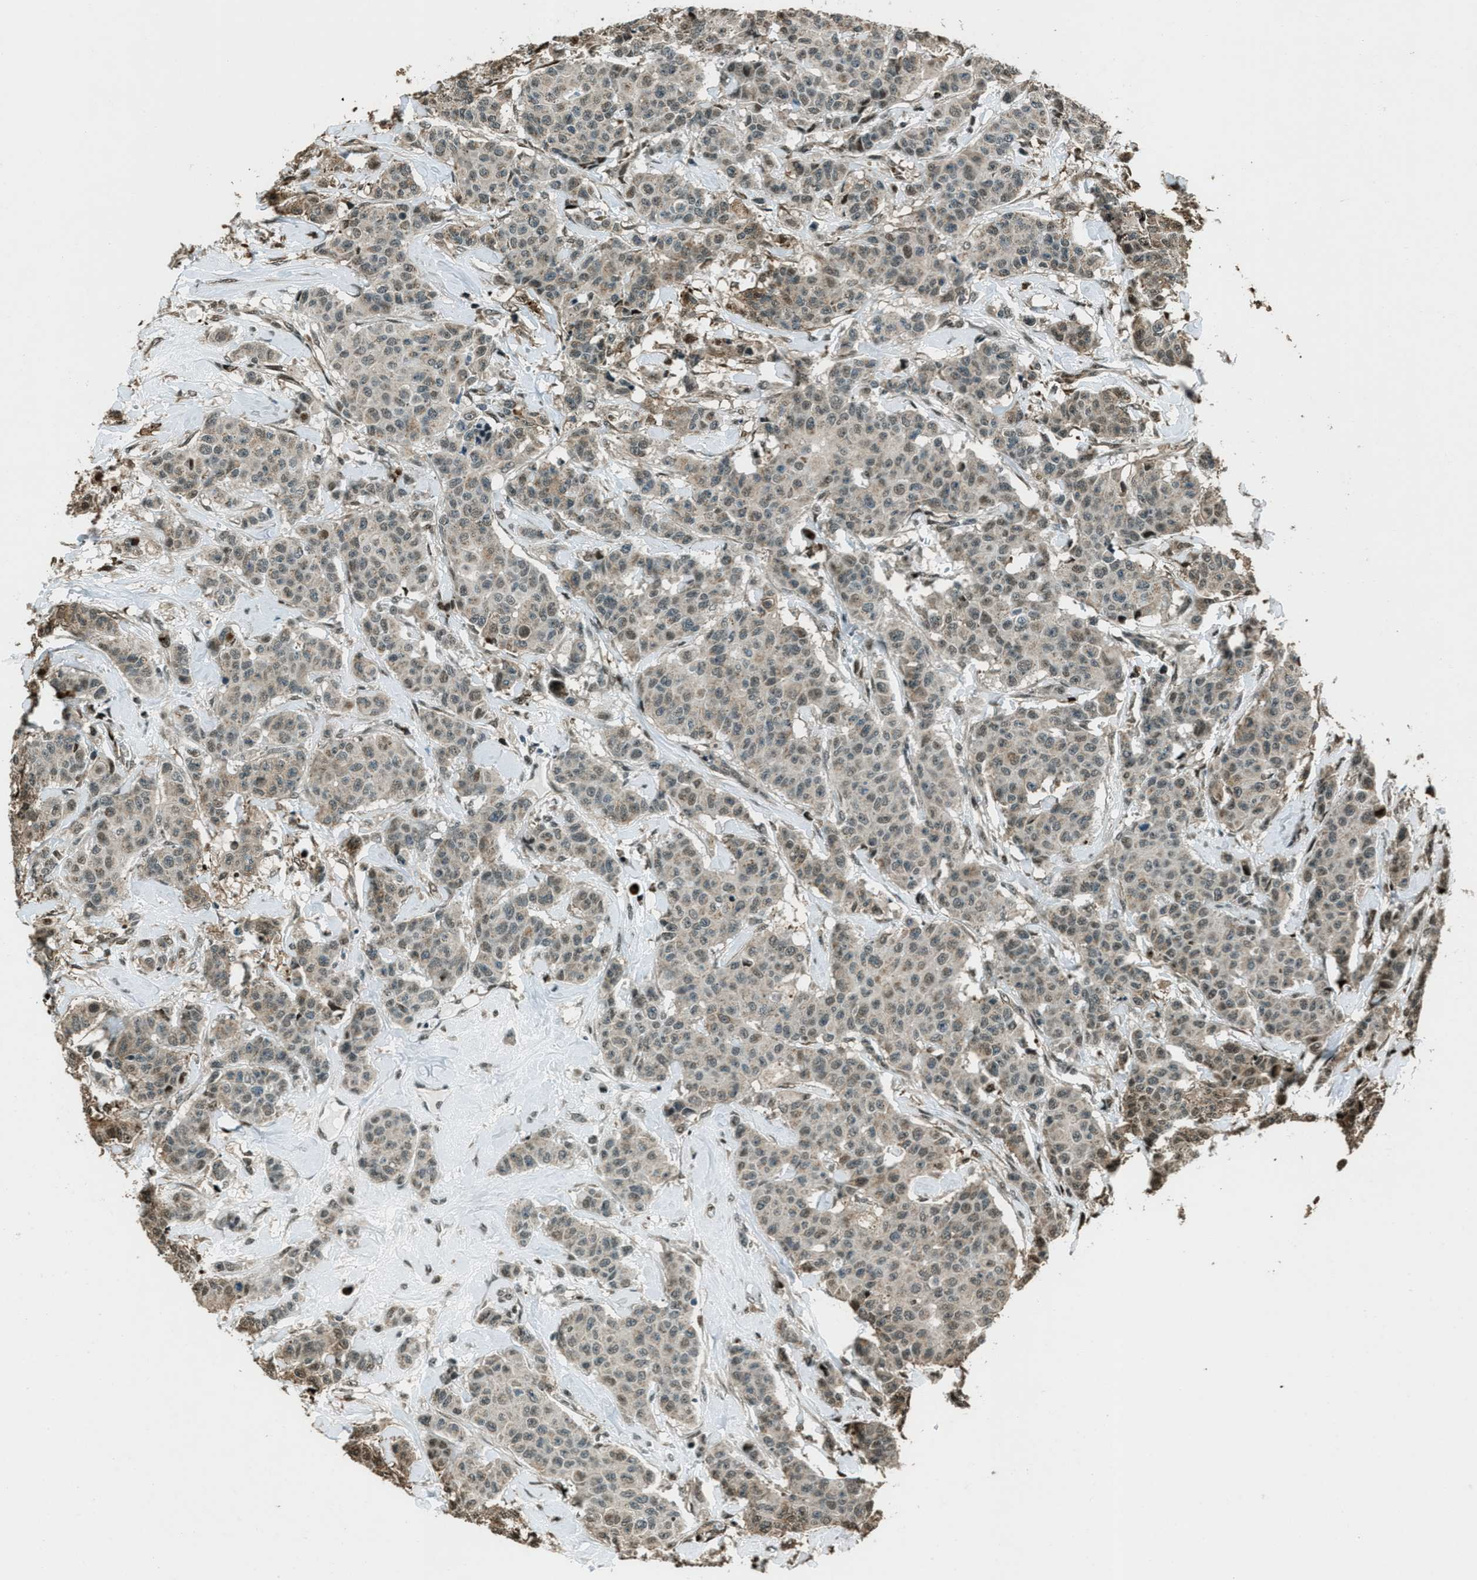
{"staining": {"intensity": "weak", "quantity": ">75%", "location": "cytoplasmic/membranous,nuclear"}, "tissue": "breast cancer", "cell_type": "Tumor cells", "image_type": "cancer", "snomed": [{"axis": "morphology", "description": "Normal tissue, NOS"}, {"axis": "morphology", "description": "Duct carcinoma"}, {"axis": "topography", "description": "Breast"}], "caption": "Breast cancer tissue displays weak cytoplasmic/membranous and nuclear expression in approximately >75% of tumor cells", "gene": "TARDBP", "patient": {"sex": "female", "age": 40}}